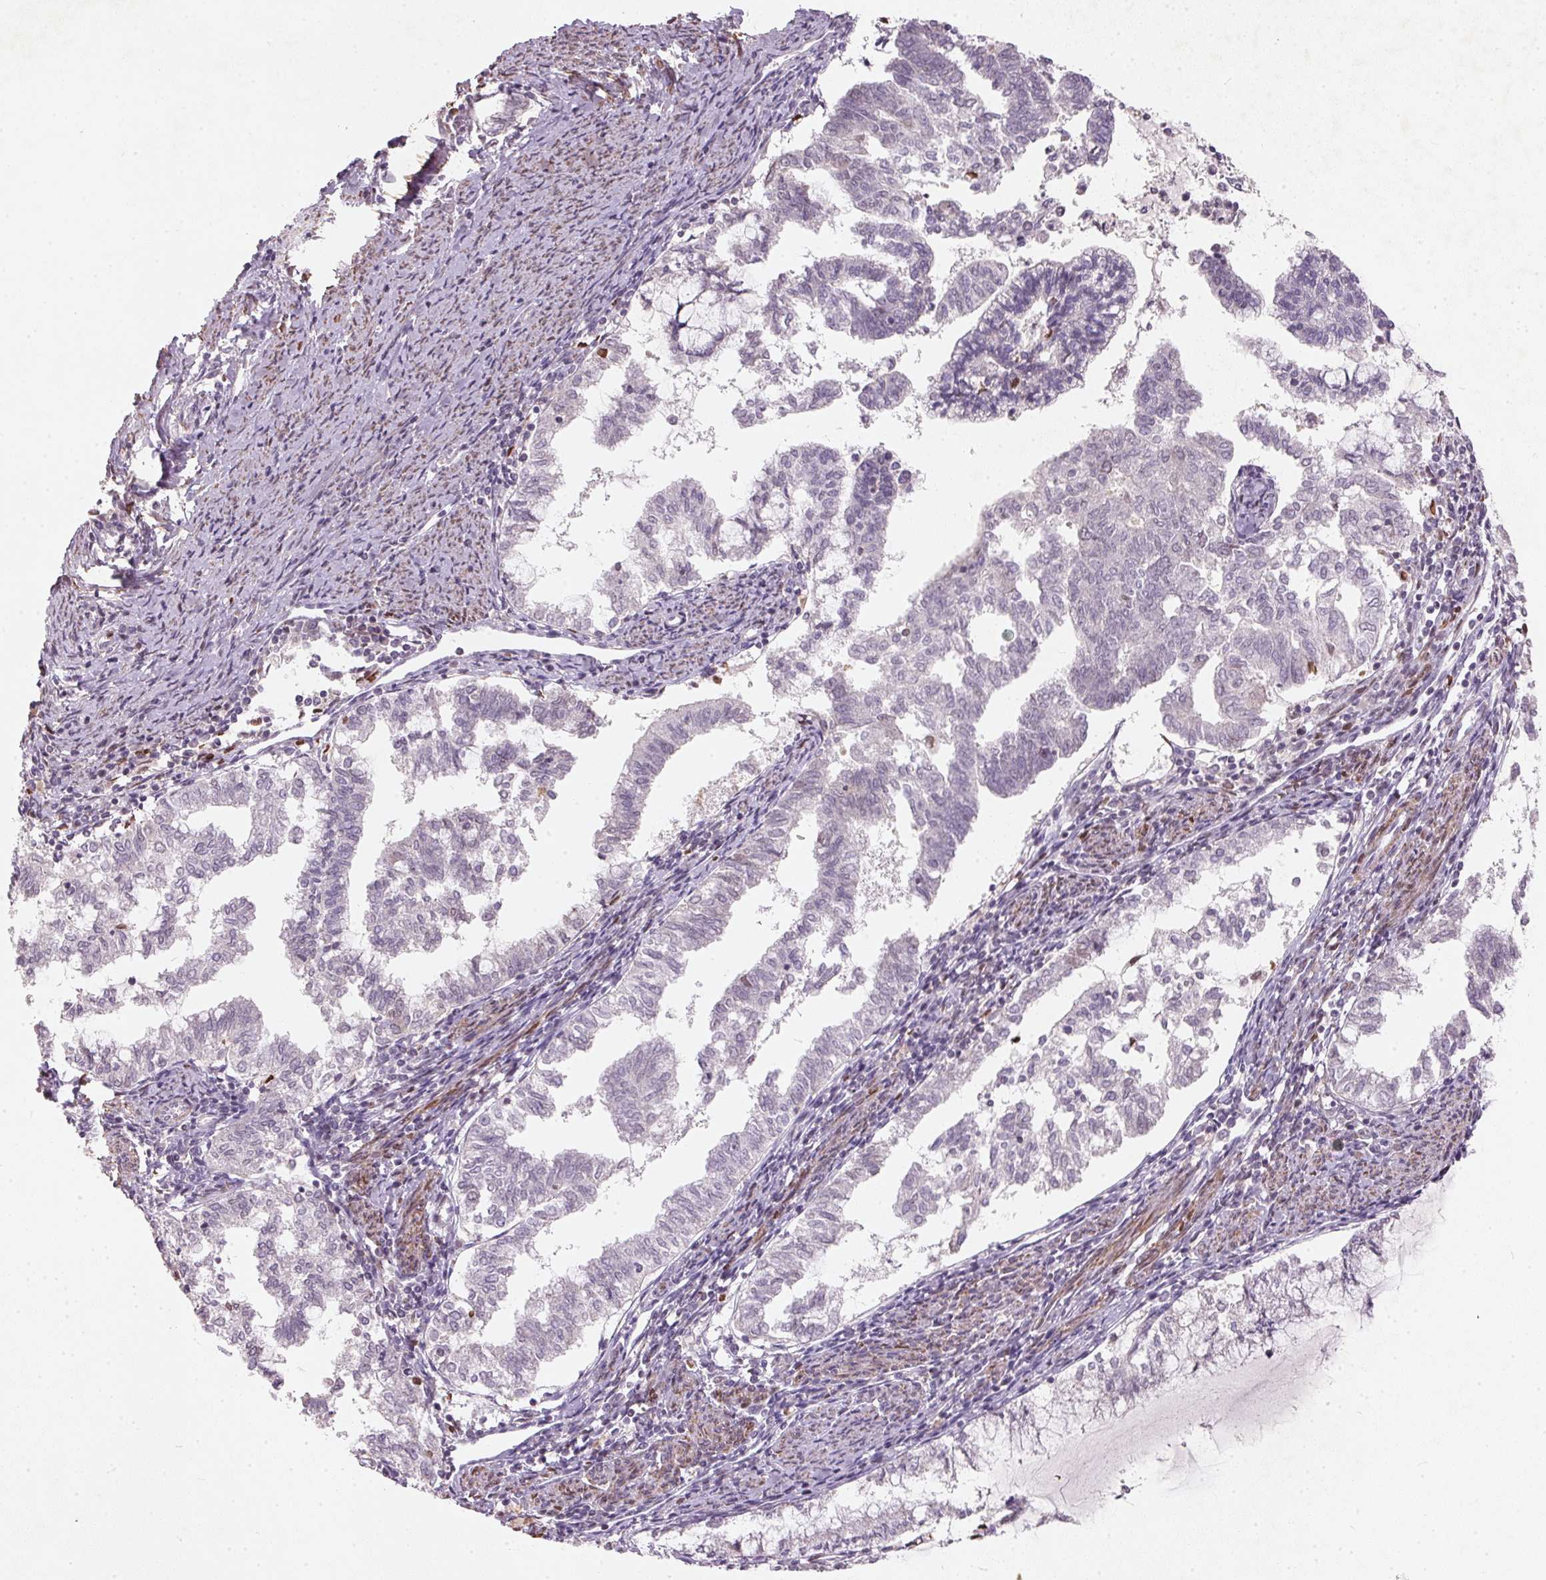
{"staining": {"intensity": "negative", "quantity": "none", "location": "none"}, "tissue": "endometrial cancer", "cell_type": "Tumor cells", "image_type": "cancer", "snomed": [{"axis": "morphology", "description": "Adenocarcinoma, NOS"}, {"axis": "topography", "description": "Endometrium"}], "caption": "Adenocarcinoma (endometrial) was stained to show a protein in brown. There is no significant expression in tumor cells.", "gene": "KCNK15", "patient": {"sex": "female", "age": 79}}